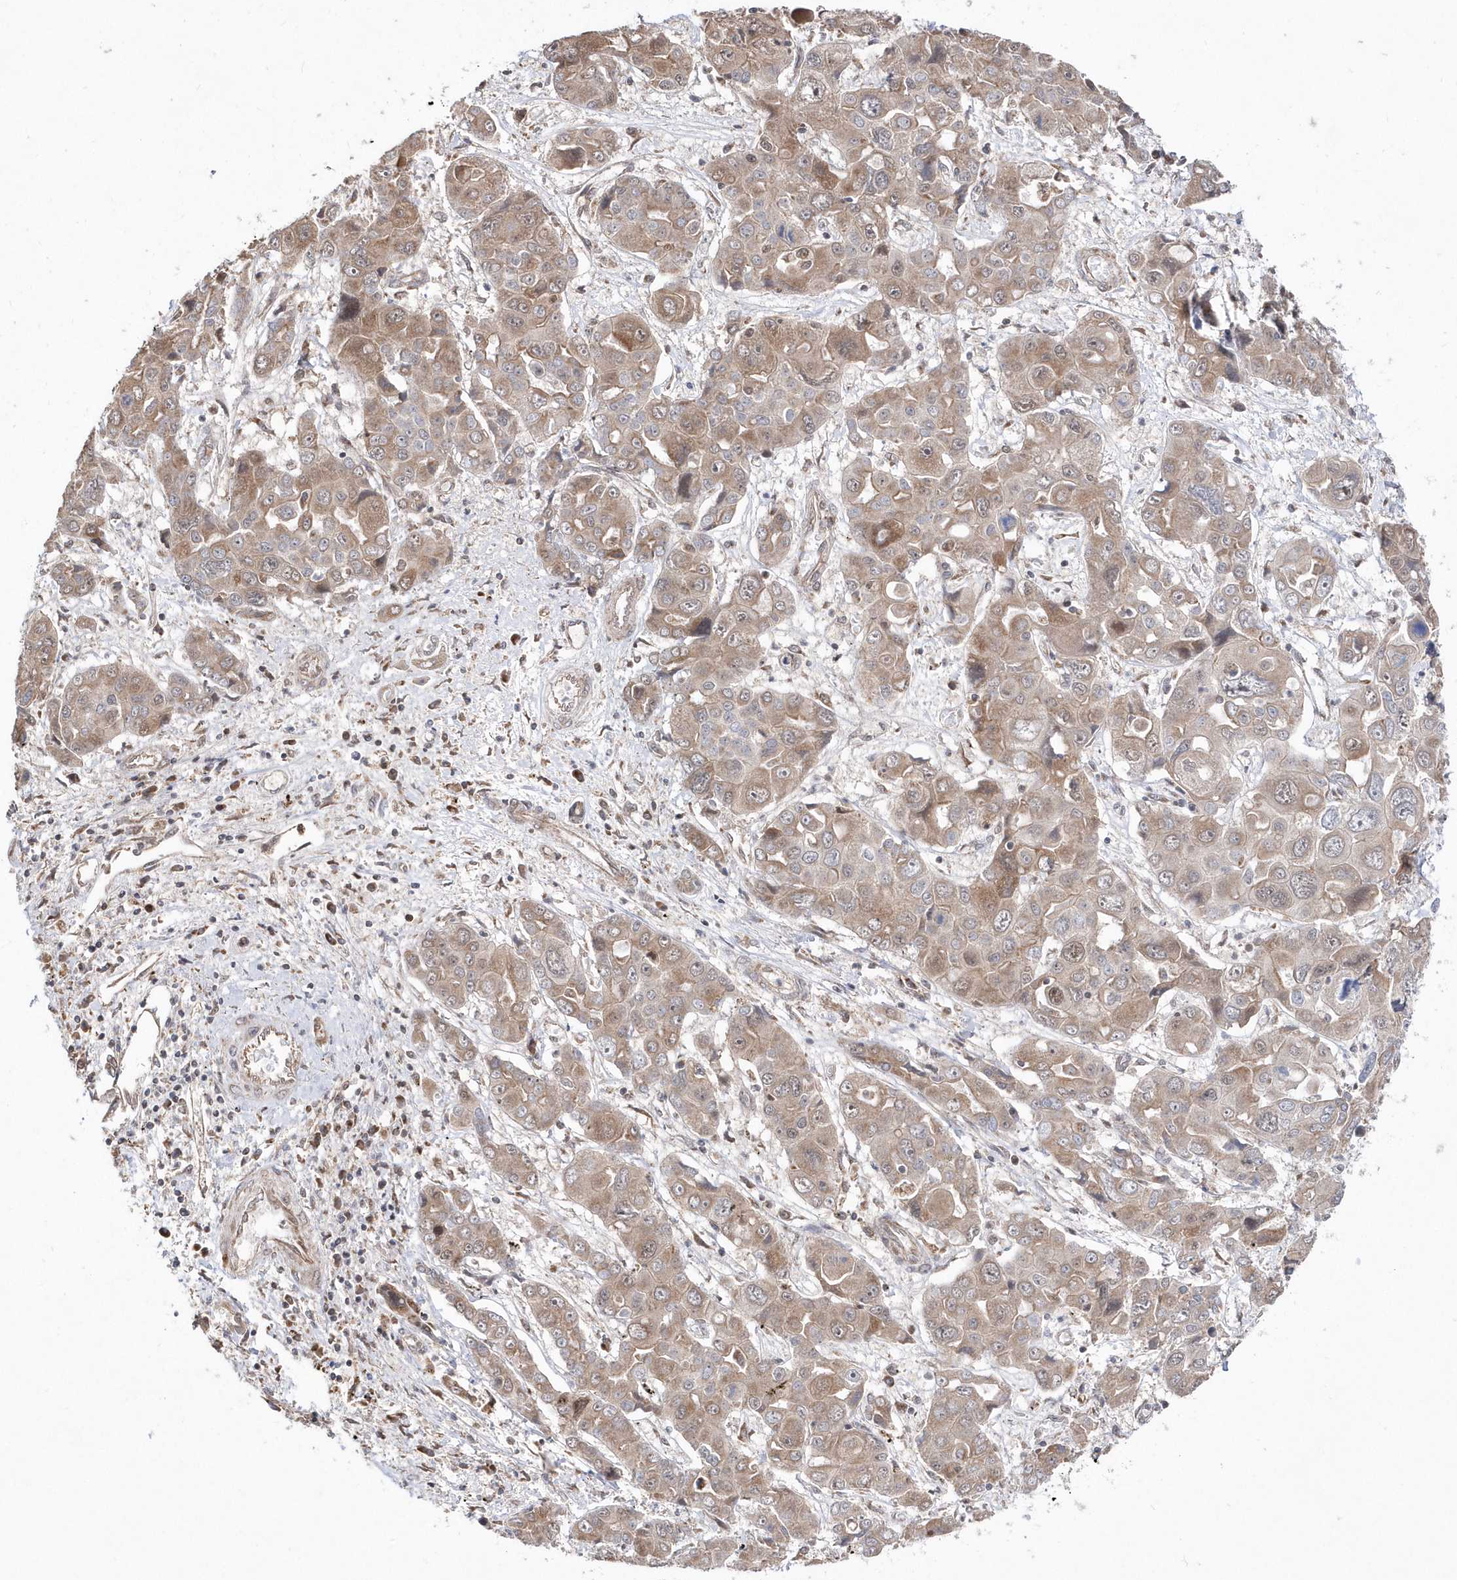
{"staining": {"intensity": "weak", "quantity": ">75%", "location": "cytoplasmic/membranous"}, "tissue": "liver cancer", "cell_type": "Tumor cells", "image_type": "cancer", "snomed": [{"axis": "morphology", "description": "Cholangiocarcinoma"}, {"axis": "topography", "description": "Liver"}], "caption": "A brown stain shows weak cytoplasmic/membranous staining of a protein in human liver cancer (cholangiocarcinoma) tumor cells.", "gene": "DALRD3", "patient": {"sex": "male", "age": 67}}